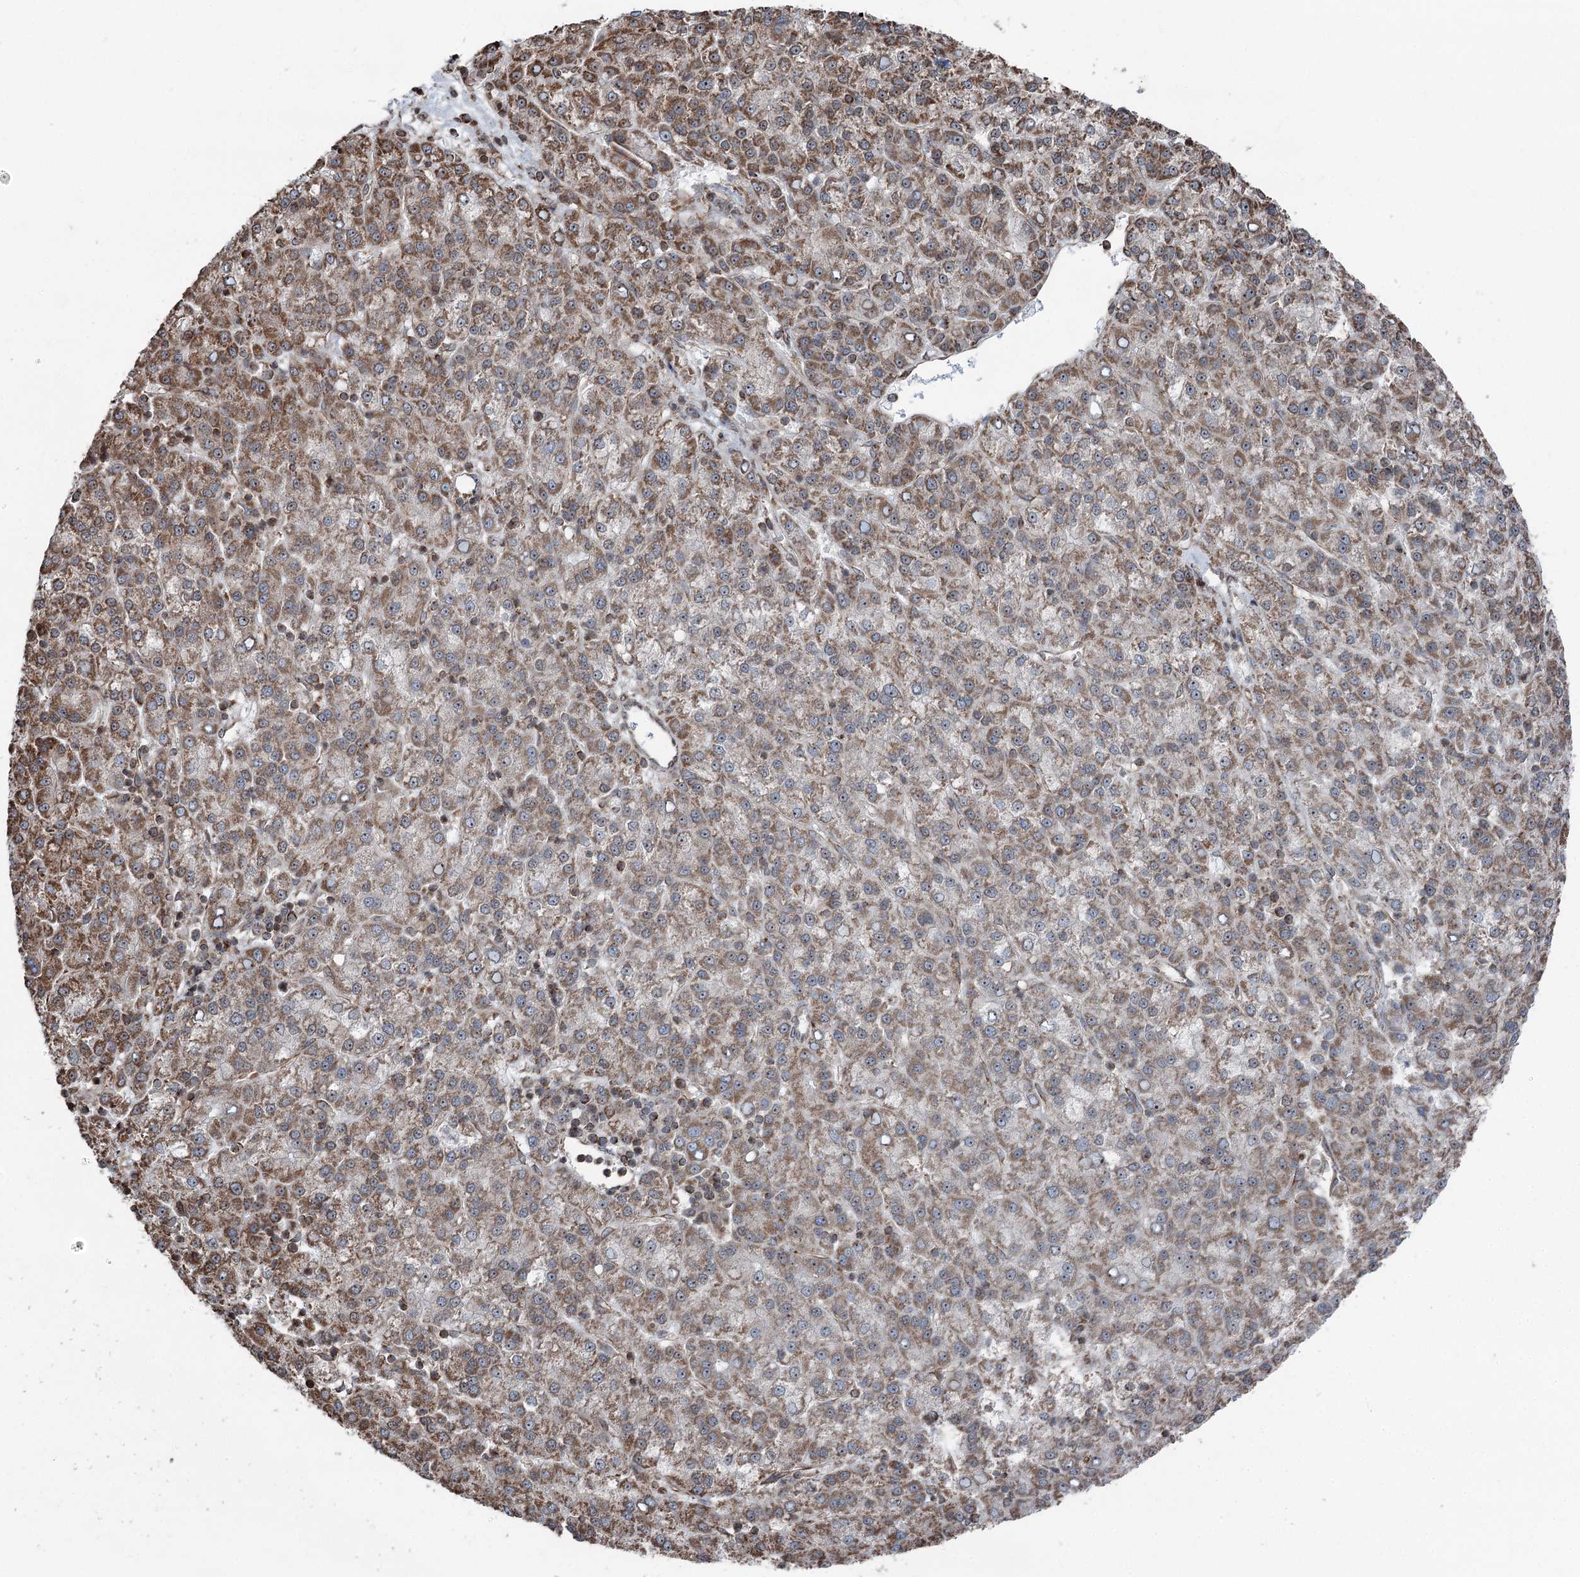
{"staining": {"intensity": "moderate", "quantity": ">75%", "location": "cytoplasmic/membranous"}, "tissue": "liver cancer", "cell_type": "Tumor cells", "image_type": "cancer", "snomed": [{"axis": "morphology", "description": "Carcinoma, Hepatocellular, NOS"}, {"axis": "topography", "description": "Liver"}], "caption": "High-power microscopy captured an immunohistochemistry histopathology image of liver cancer (hepatocellular carcinoma), revealing moderate cytoplasmic/membranous staining in about >75% of tumor cells. The staining was performed using DAB (3,3'-diaminobenzidine), with brown indicating positive protein expression. Nuclei are stained blue with hematoxylin.", "gene": "STEEP1", "patient": {"sex": "female", "age": 58}}